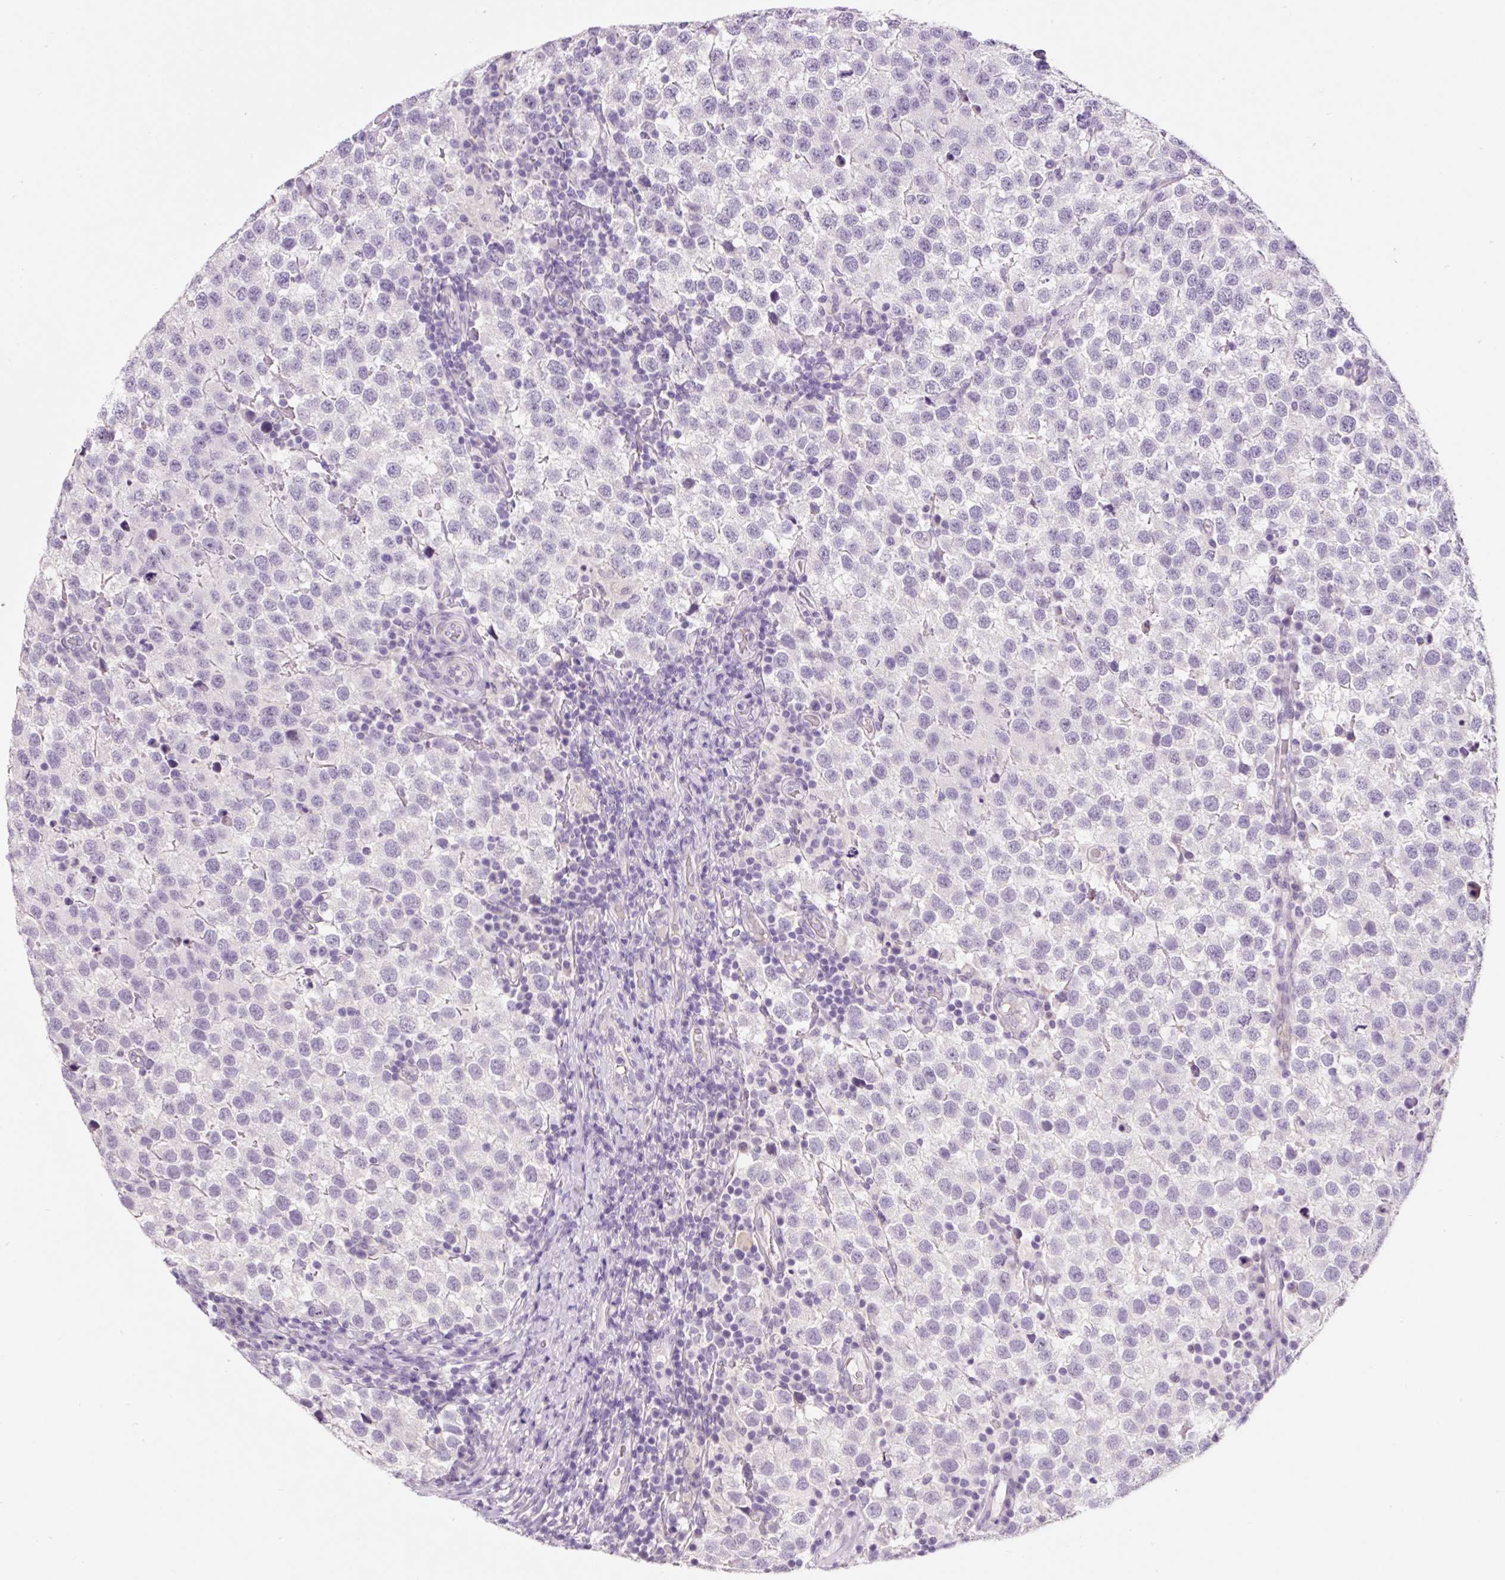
{"staining": {"intensity": "negative", "quantity": "none", "location": "none"}, "tissue": "testis cancer", "cell_type": "Tumor cells", "image_type": "cancer", "snomed": [{"axis": "morphology", "description": "Seminoma, NOS"}, {"axis": "topography", "description": "Testis"}], "caption": "Micrograph shows no protein expression in tumor cells of testis seminoma tissue.", "gene": "SYP", "patient": {"sex": "male", "age": 34}}